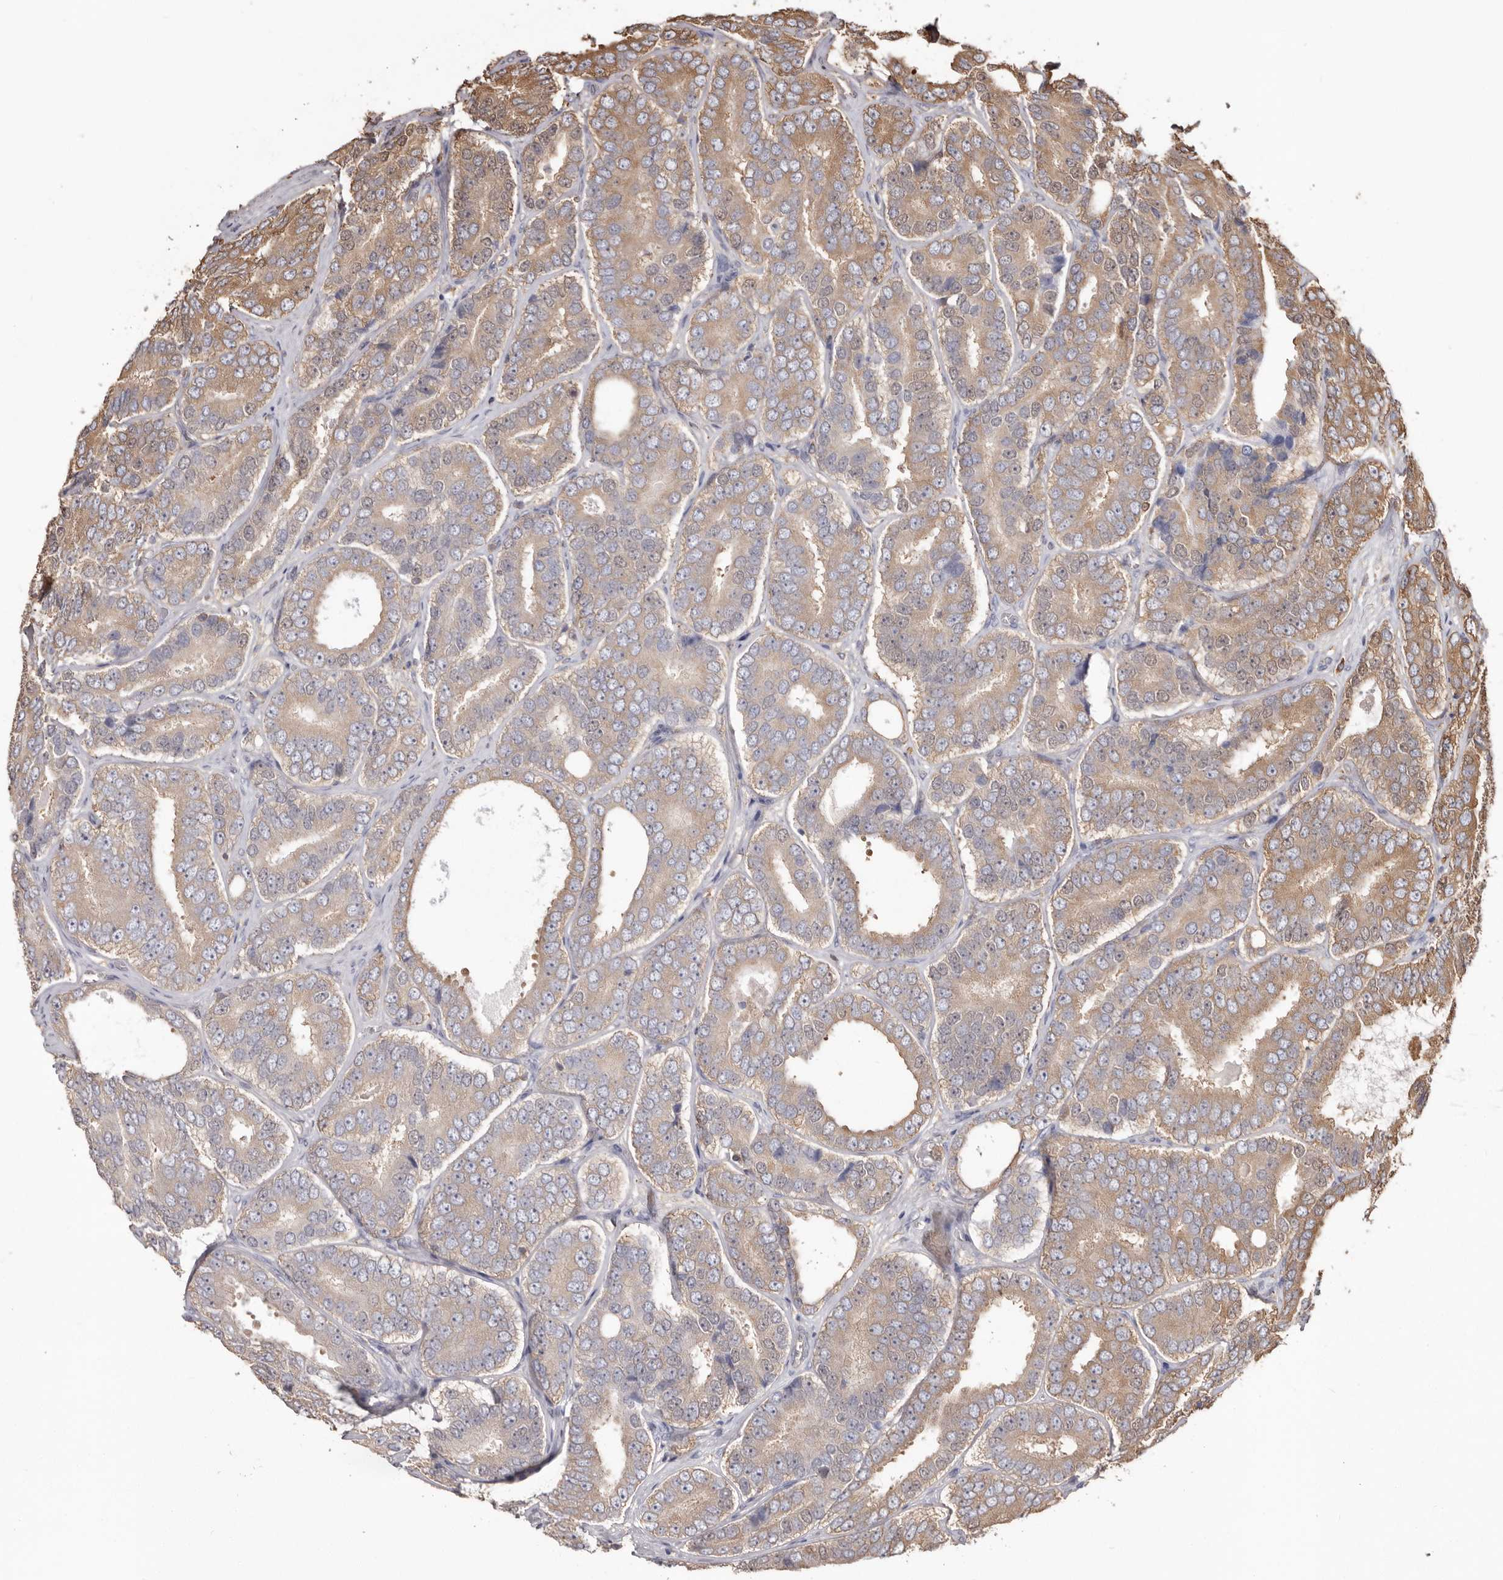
{"staining": {"intensity": "moderate", "quantity": "25%-75%", "location": "cytoplasmic/membranous"}, "tissue": "prostate cancer", "cell_type": "Tumor cells", "image_type": "cancer", "snomed": [{"axis": "morphology", "description": "Adenocarcinoma, High grade"}, {"axis": "topography", "description": "Prostate"}], "caption": "Moderate cytoplasmic/membranous protein staining is seen in about 25%-75% of tumor cells in adenocarcinoma (high-grade) (prostate).", "gene": "PKM", "patient": {"sex": "male", "age": 56}}